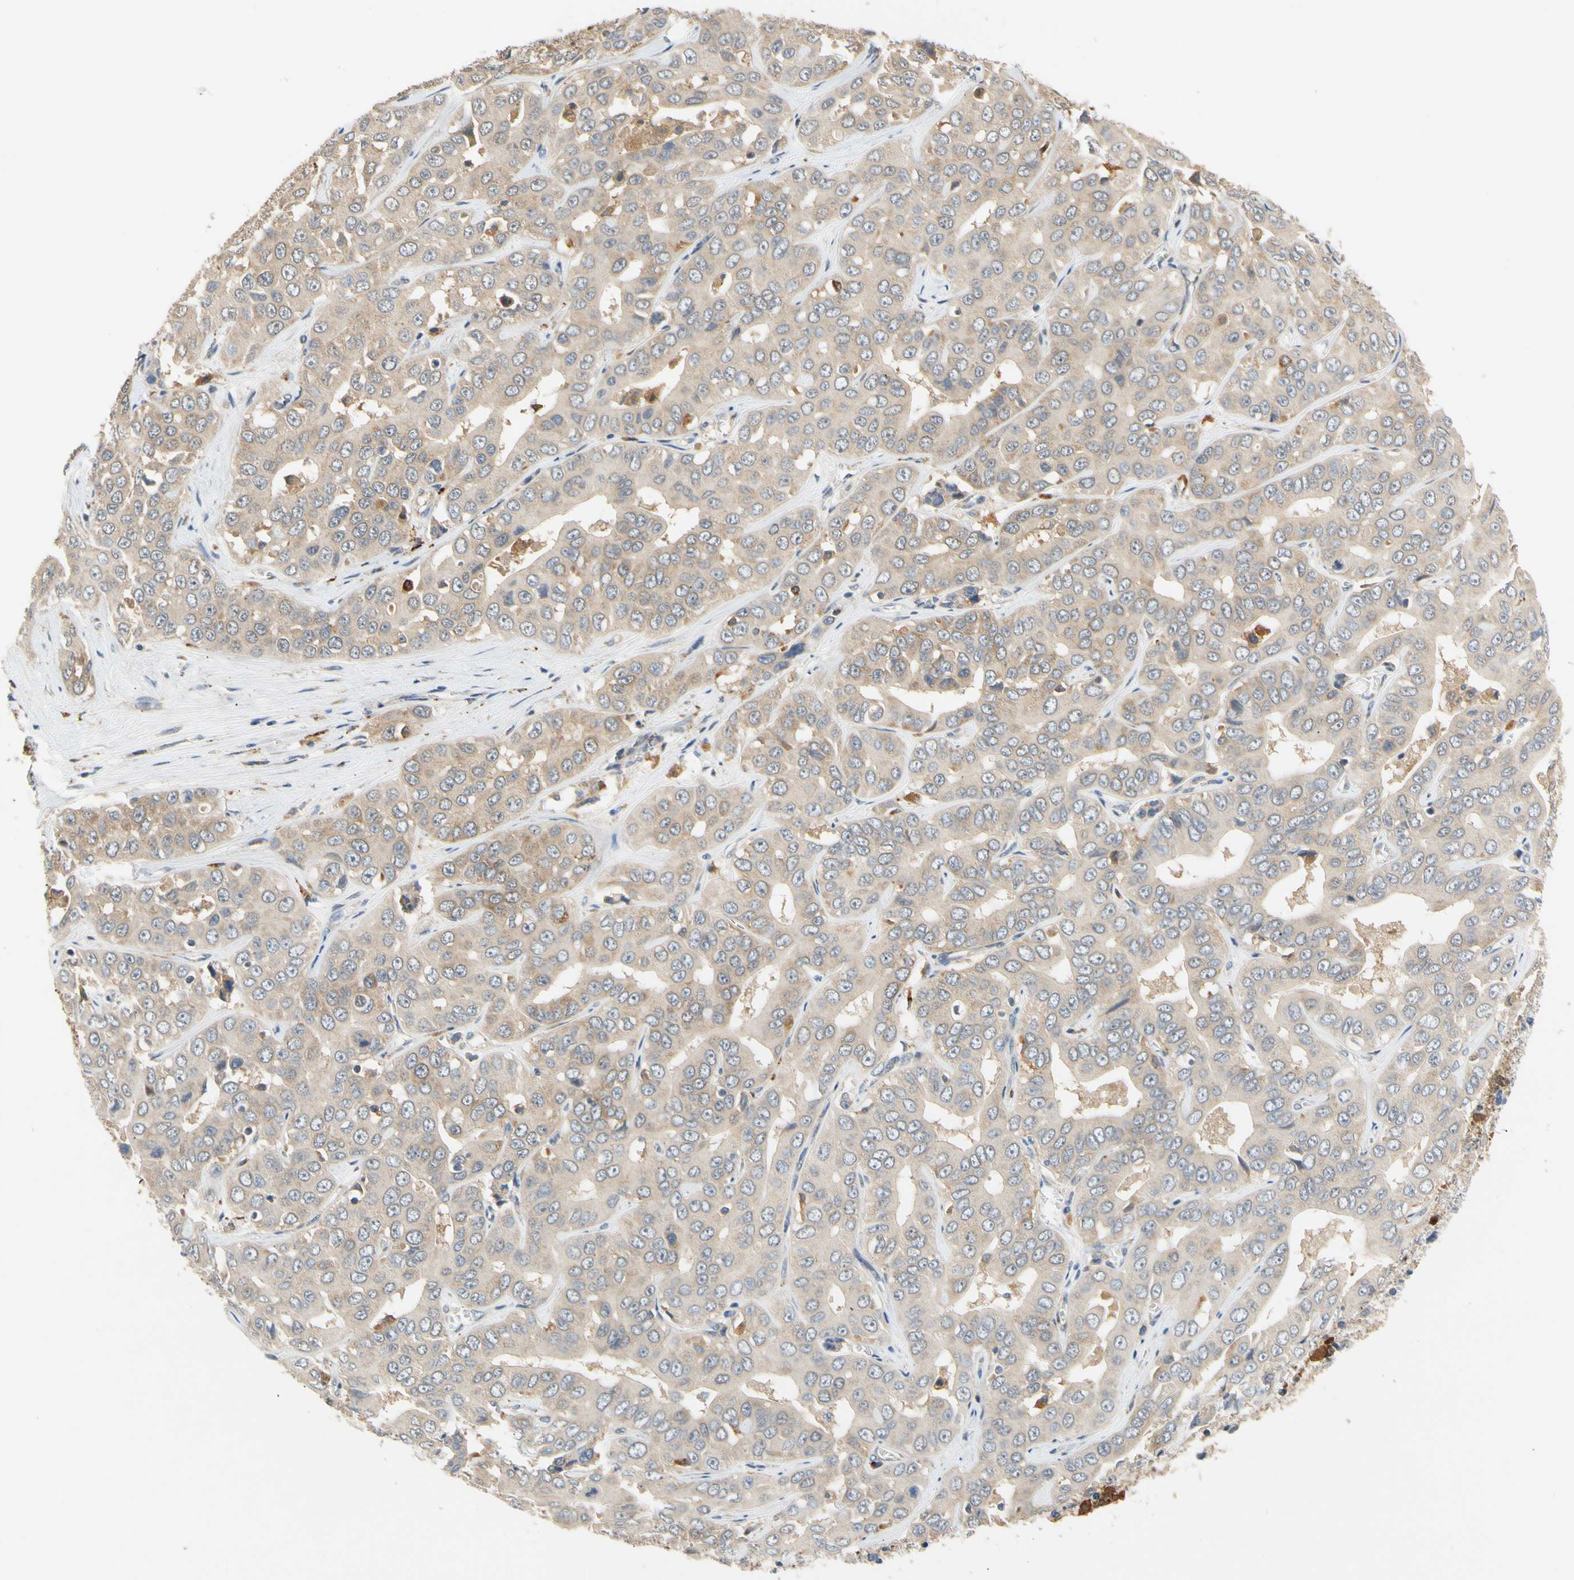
{"staining": {"intensity": "weak", "quantity": "<25%", "location": "cytoplasmic/membranous"}, "tissue": "liver cancer", "cell_type": "Tumor cells", "image_type": "cancer", "snomed": [{"axis": "morphology", "description": "Cholangiocarcinoma"}, {"axis": "topography", "description": "Liver"}], "caption": "Liver cholangiocarcinoma stained for a protein using IHC shows no staining tumor cells.", "gene": "ANKHD1", "patient": {"sex": "female", "age": 52}}